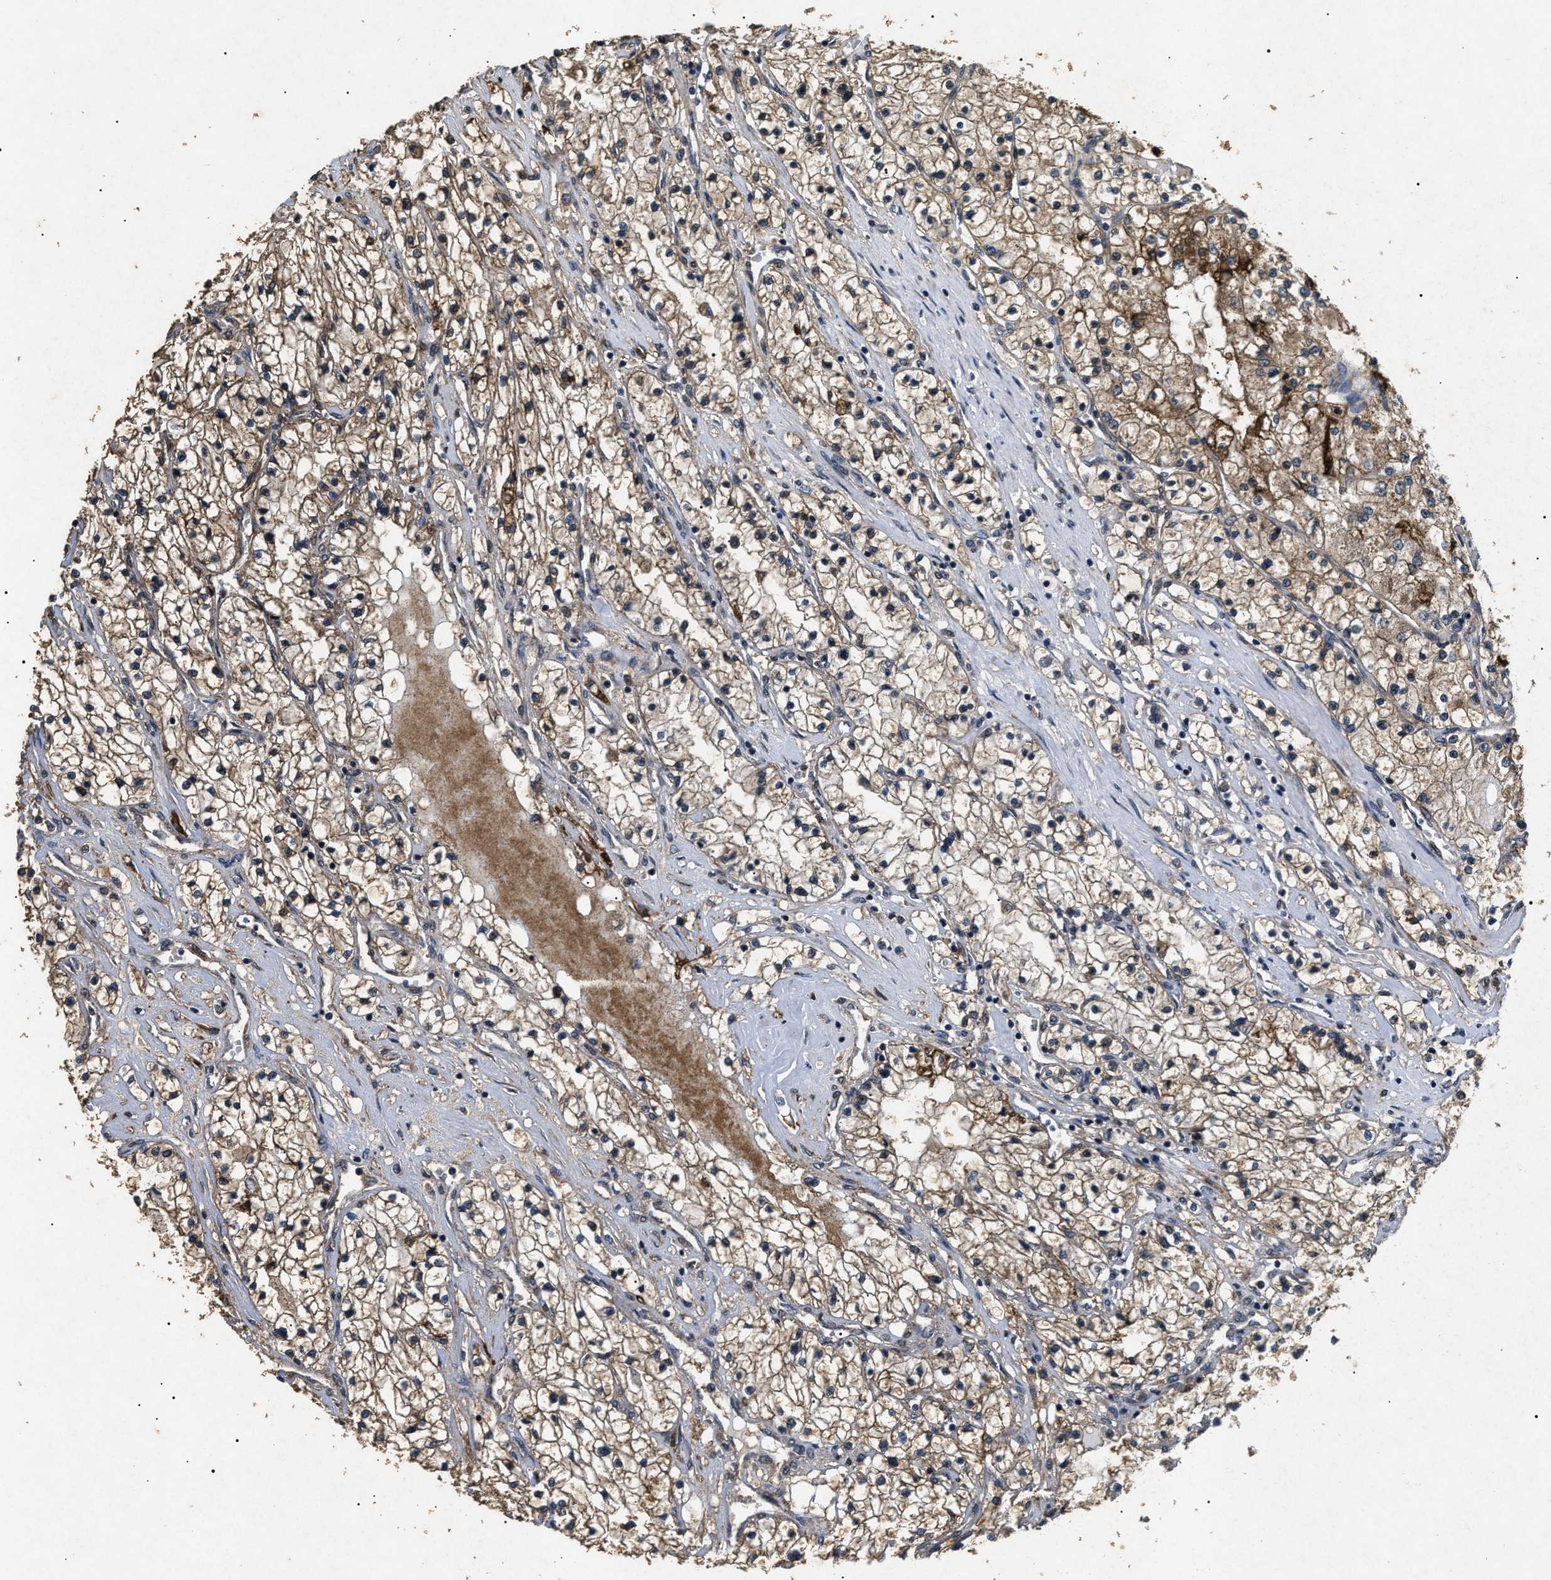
{"staining": {"intensity": "weak", "quantity": ">75%", "location": "cytoplasmic/membranous"}, "tissue": "renal cancer", "cell_type": "Tumor cells", "image_type": "cancer", "snomed": [{"axis": "morphology", "description": "Adenocarcinoma, NOS"}, {"axis": "topography", "description": "Kidney"}], "caption": "An IHC histopathology image of neoplastic tissue is shown. Protein staining in brown highlights weak cytoplasmic/membranous positivity in renal cancer within tumor cells. The staining is performed using DAB (3,3'-diaminobenzidine) brown chromogen to label protein expression. The nuclei are counter-stained blue using hematoxylin.", "gene": "ANP32E", "patient": {"sex": "male", "age": 68}}